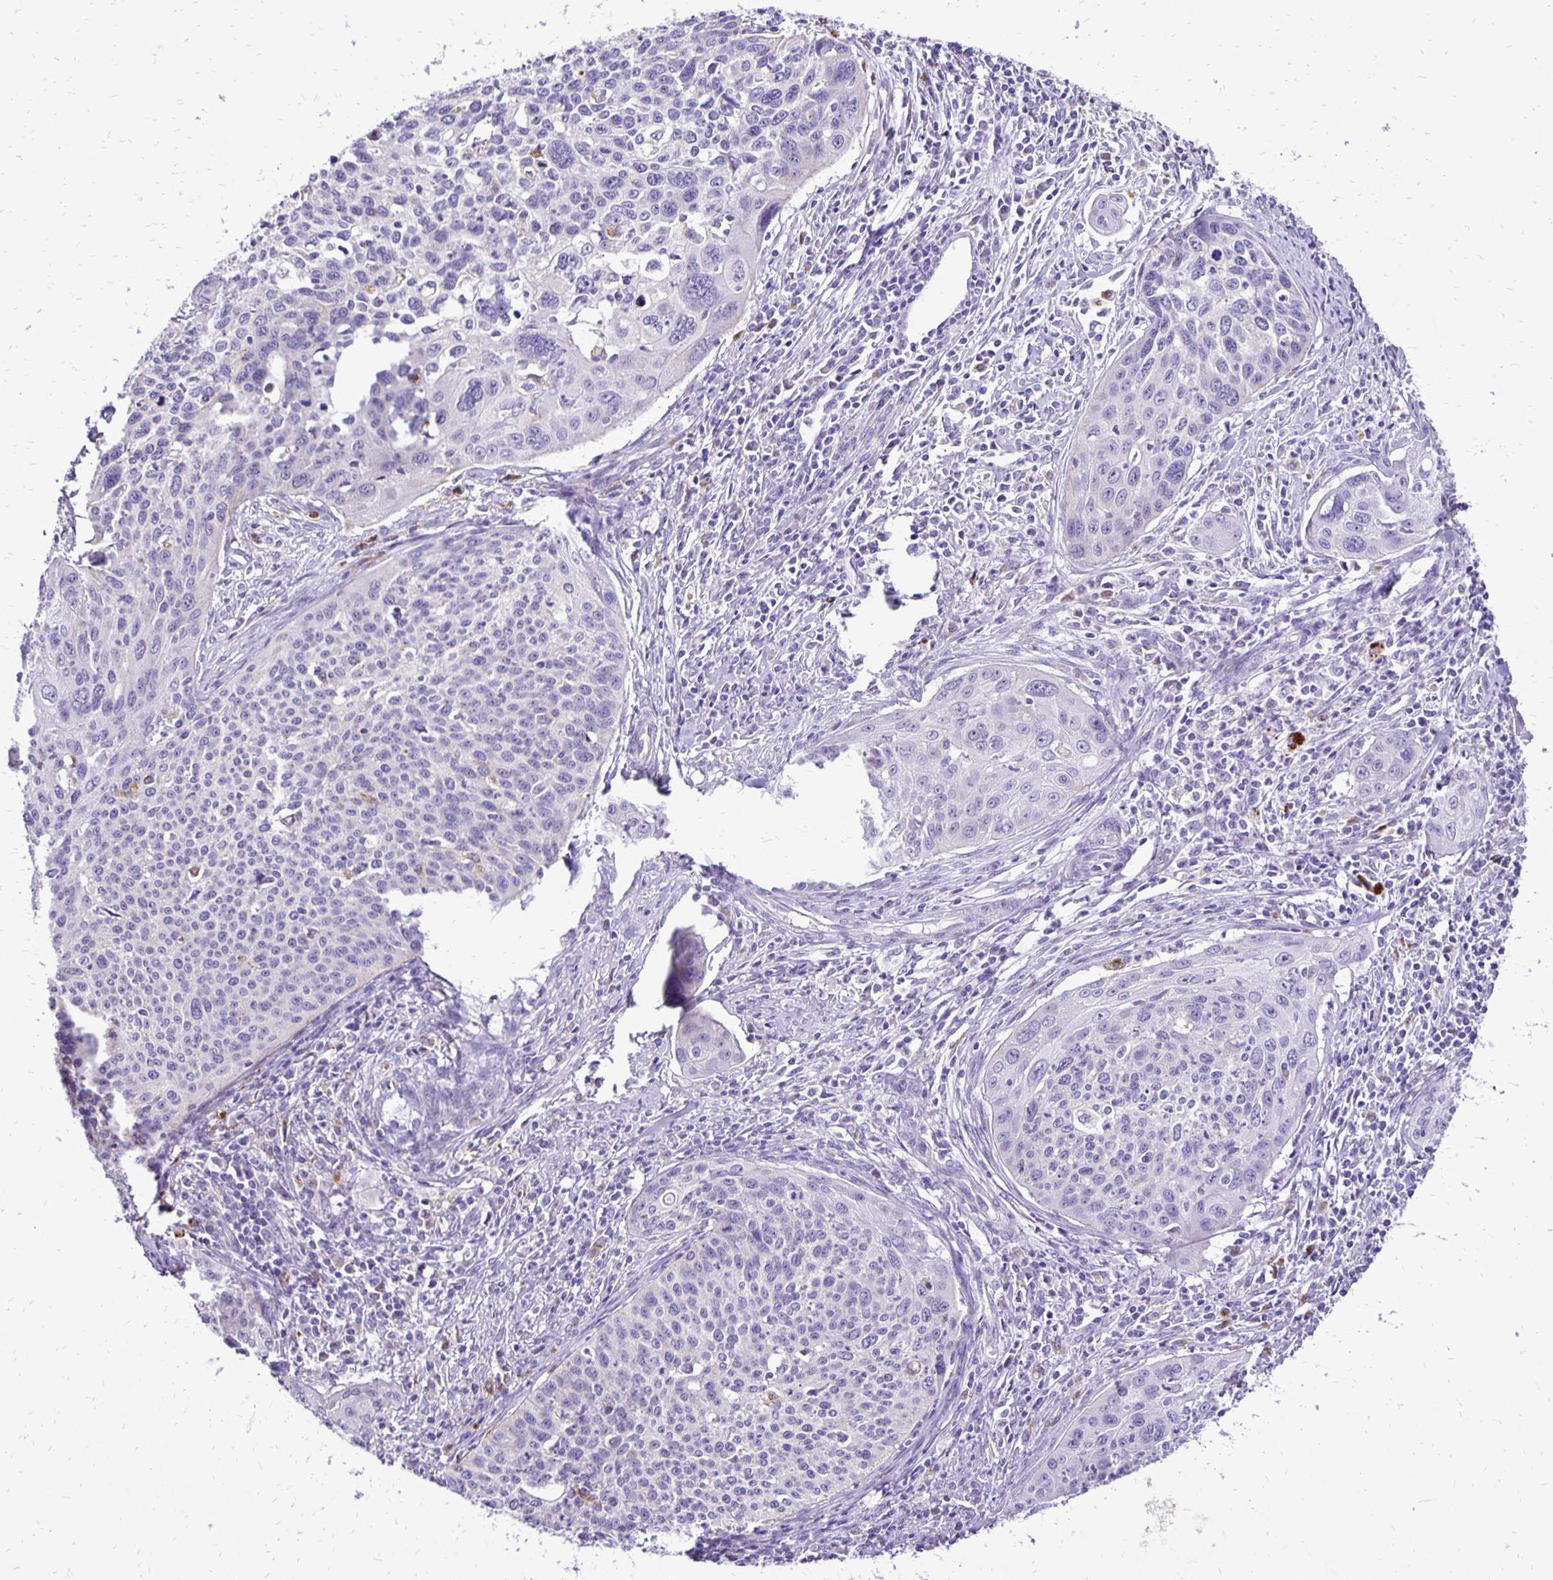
{"staining": {"intensity": "negative", "quantity": "none", "location": "none"}, "tissue": "cervical cancer", "cell_type": "Tumor cells", "image_type": "cancer", "snomed": [{"axis": "morphology", "description": "Squamous cell carcinoma, NOS"}, {"axis": "topography", "description": "Cervix"}], "caption": "This micrograph is of cervical cancer (squamous cell carcinoma) stained with immunohistochemistry (IHC) to label a protein in brown with the nuclei are counter-stained blue. There is no positivity in tumor cells. (DAB (3,3'-diaminobenzidine) IHC, high magnification).", "gene": "EIF5A", "patient": {"sex": "female", "age": 31}}